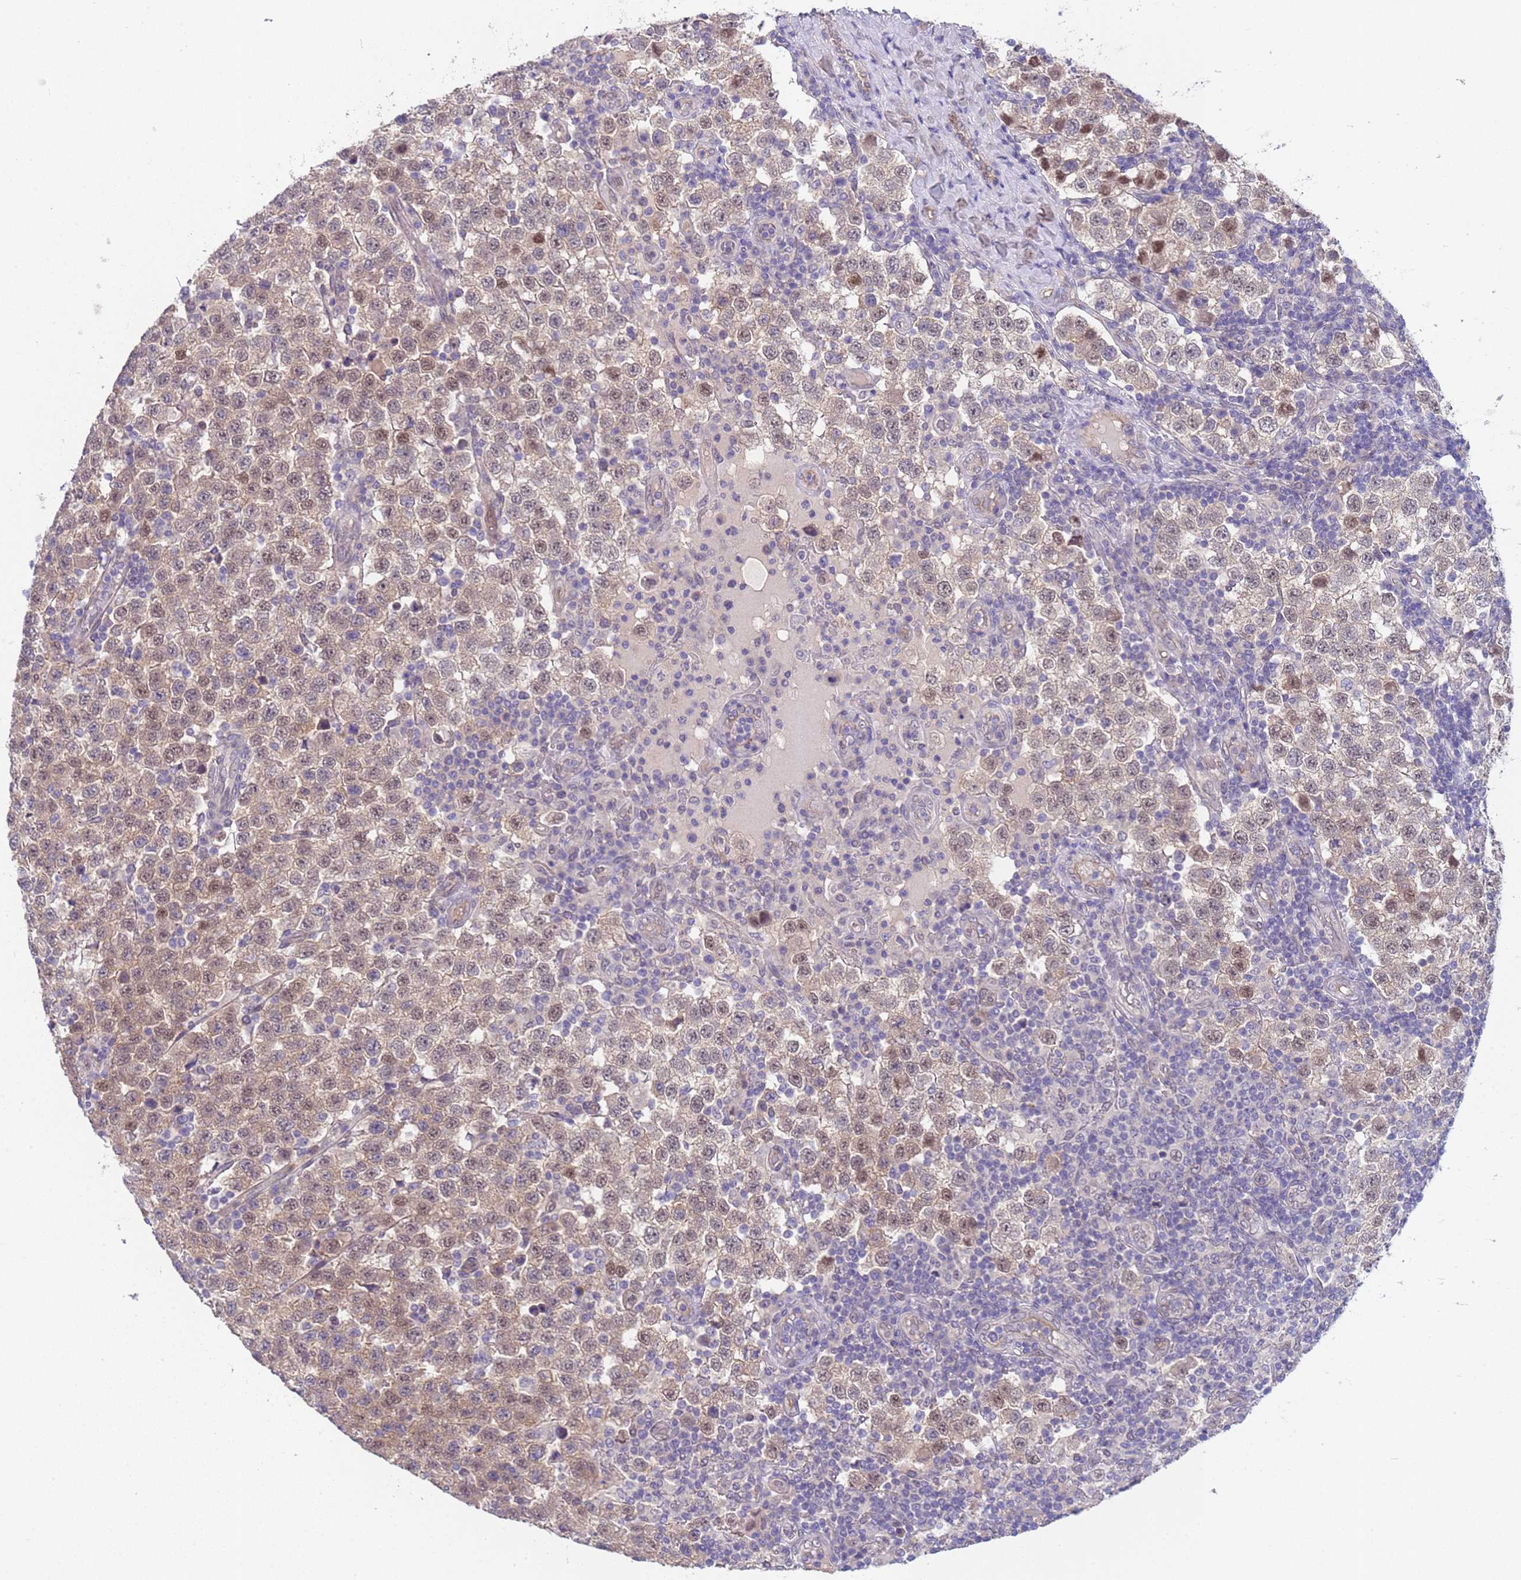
{"staining": {"intensity": "moderate", "quantity": ">75%", "location": "cytoplasmic/membranous,nuclear"}, "tissue": "testis cancer", "cell_type": "Tumor cells", "image_type": "cancer", "snomed": [{"axis": "morphology", "description": "Seminoma, NOS"}, {"axis": "topography", "description": "Testis"}], "caption": "Testis cancer (seminoma) stained for a protein (brown) displays moderate cytoplasmic/membranous and nuclear positive expression in approximately >75% of tumor cells.", "gene": "TRMT10A", "patient": {"sex": "male", "age": 34}}